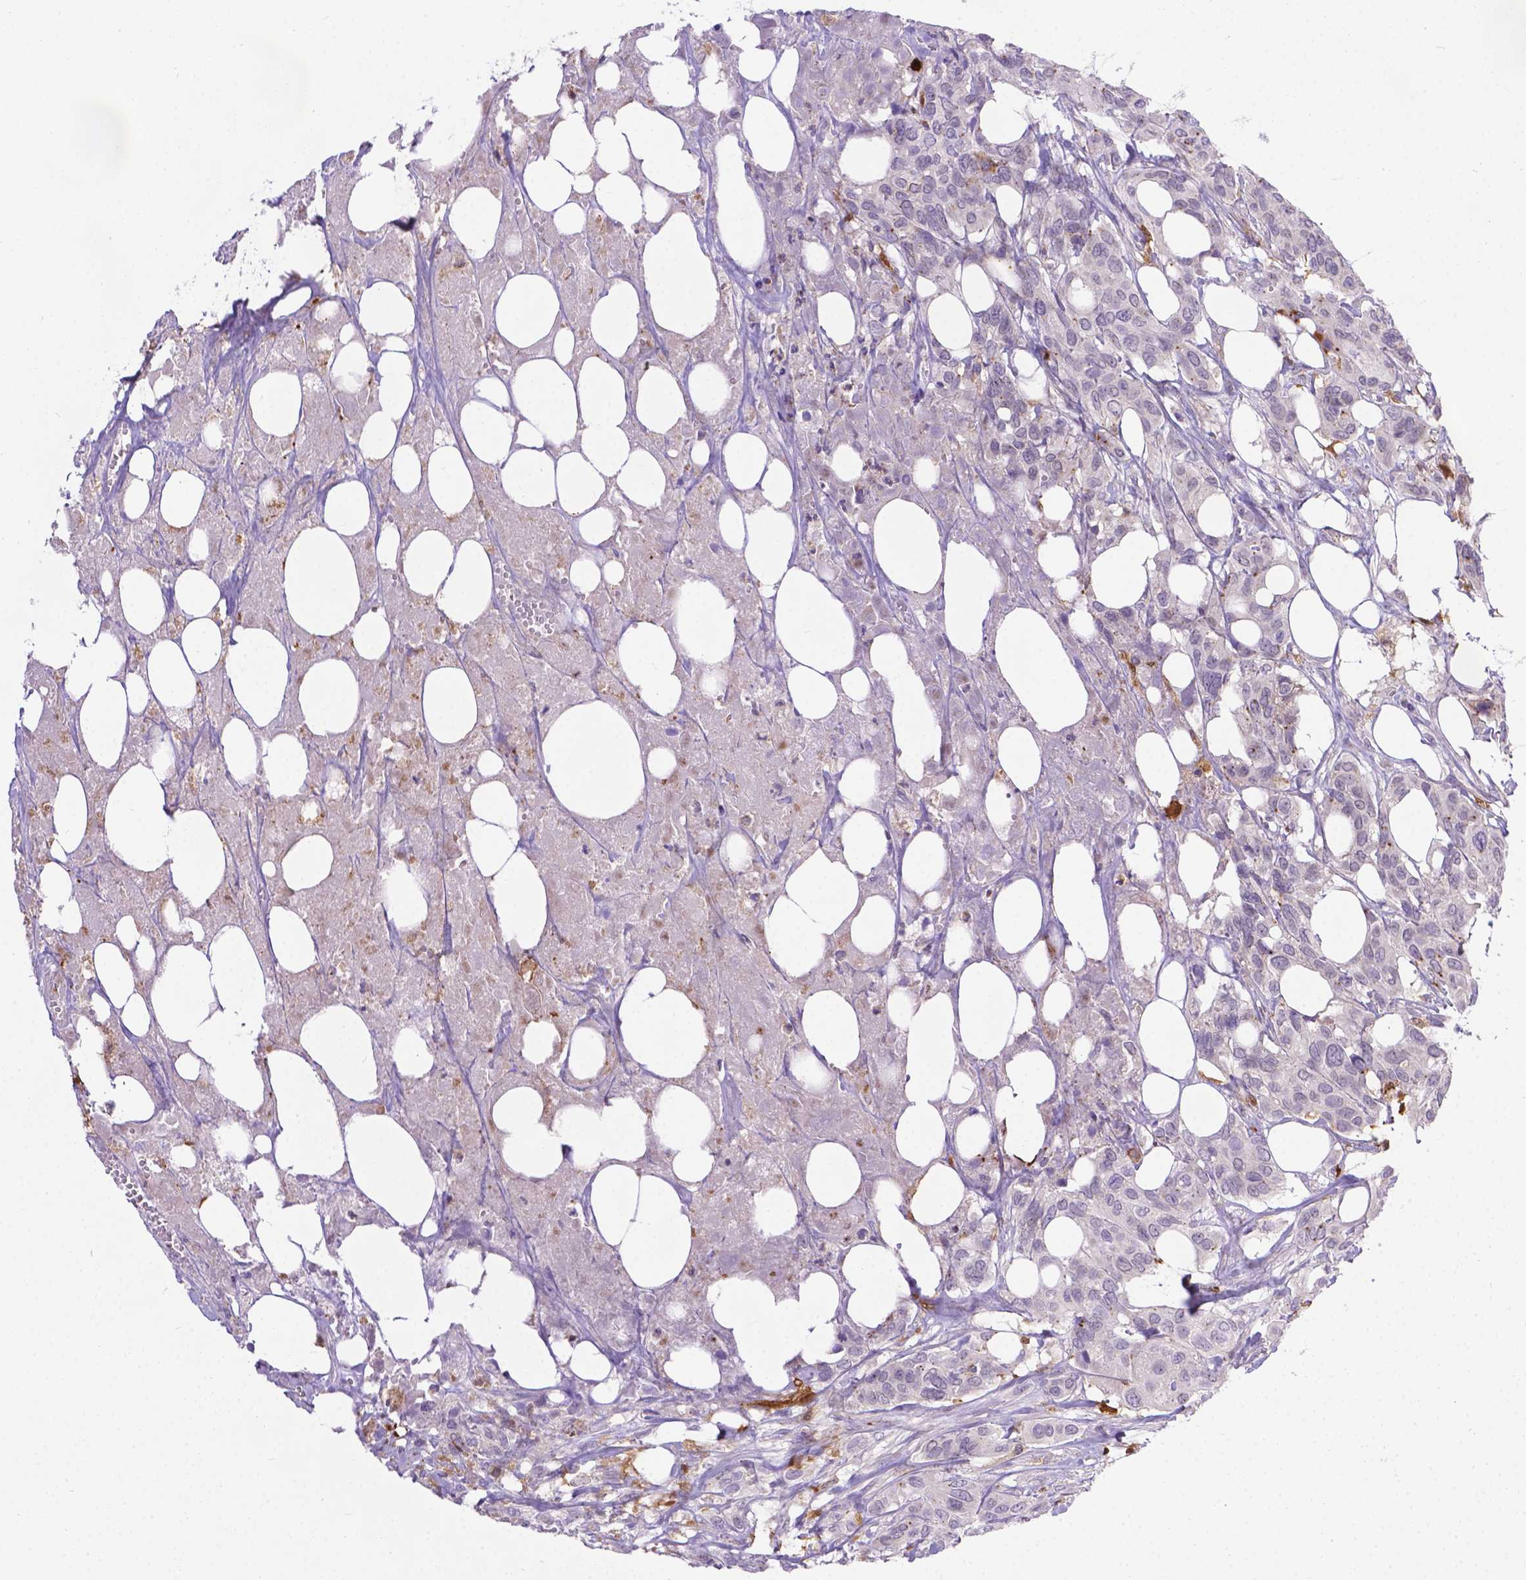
{"staining": {"intensity": "negative", "quantity": "none", "location": "none"}, "tissue": "urothelial cancer", "cell_type": "Tumor cells", "image_type": "cancer", "snomed": [{"axis": "morphology", "description": "Urothelial carcinoma, NOS"}, {"axis": "morphology", "description": "Urothelial carcinoma, High grade"}, {"axis": "topography", "description": "Urinary bladder"}], "caption": "A high-resolution image shows immunohistochemistry staining of high-grade urothelial carcinoma, which exhibits no significant staining in tumor cells.", "gene": "TM4SF18", "patient": {"sex": "male", "age": 63}}